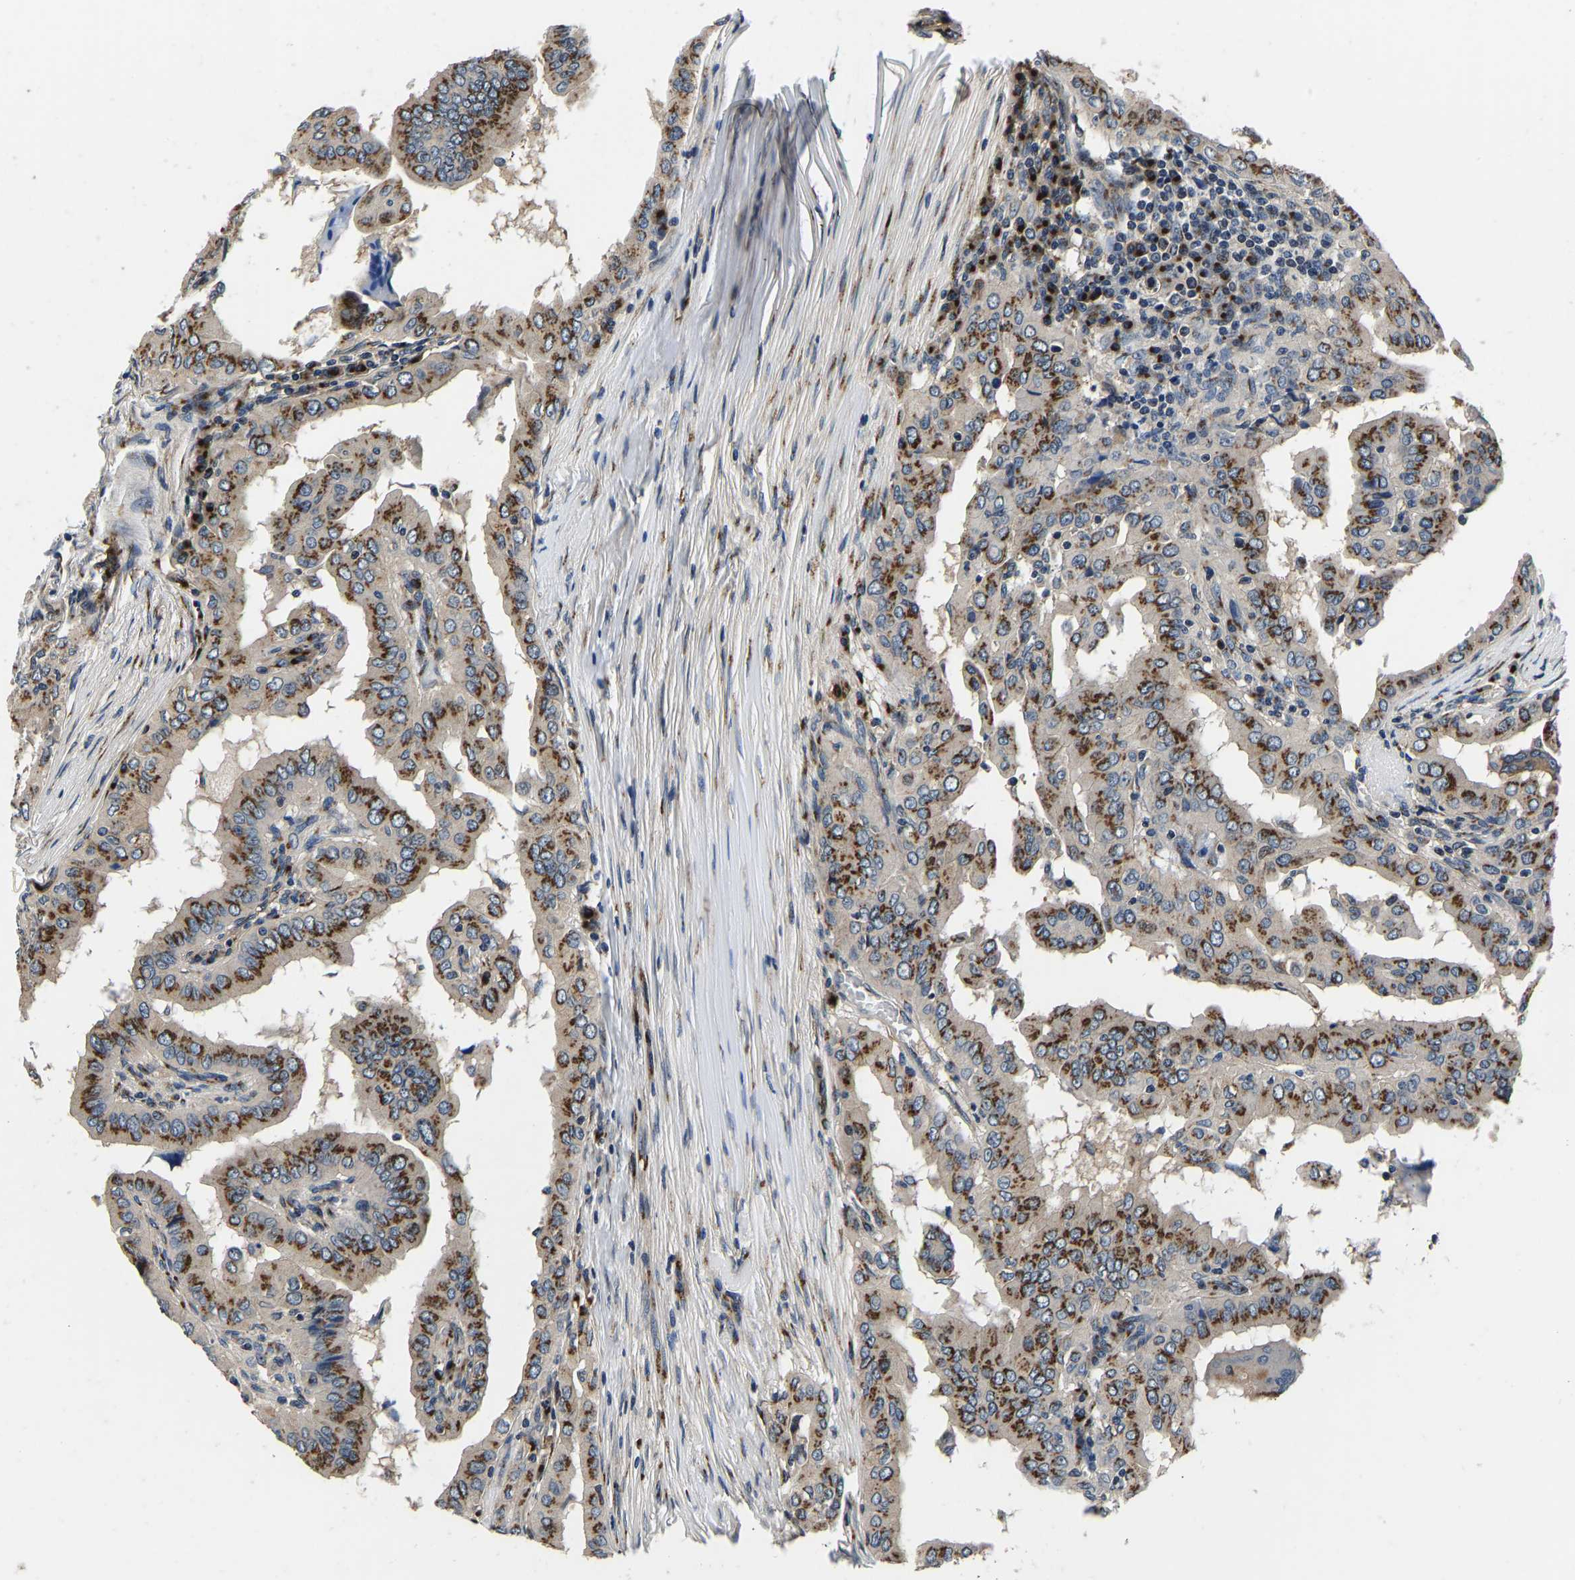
{"staining": {"intensity": "moderate", "quantity": ">75%", "location": "cytoplasmic/membranous"}, "tissue": "thyroid cancer", "cell_type": "Tumor cells", "image_type": "cancer", "snomed": [{"axis": "morphology", "description": "Papillary adenocarcinoma, NOS"}, {"axis": "topography", "description": "Thyroid gland"}], "caption": "DAB (3,3'-diaminobenzidine) immunohistochemical staining of human papillary adenocarcinoma (thyroid) exhibits moderate cytoplasmic/membranous protein expression in approximately >75% of tumor cells. (Stains: DAB (3,3'-diaminobenzidine) in brown, nuclei in blue, Microscopy: brightfield microscopy at high magnification).", "gene": "RABAC1", "patient": {"sex": "male", "age": 33}}